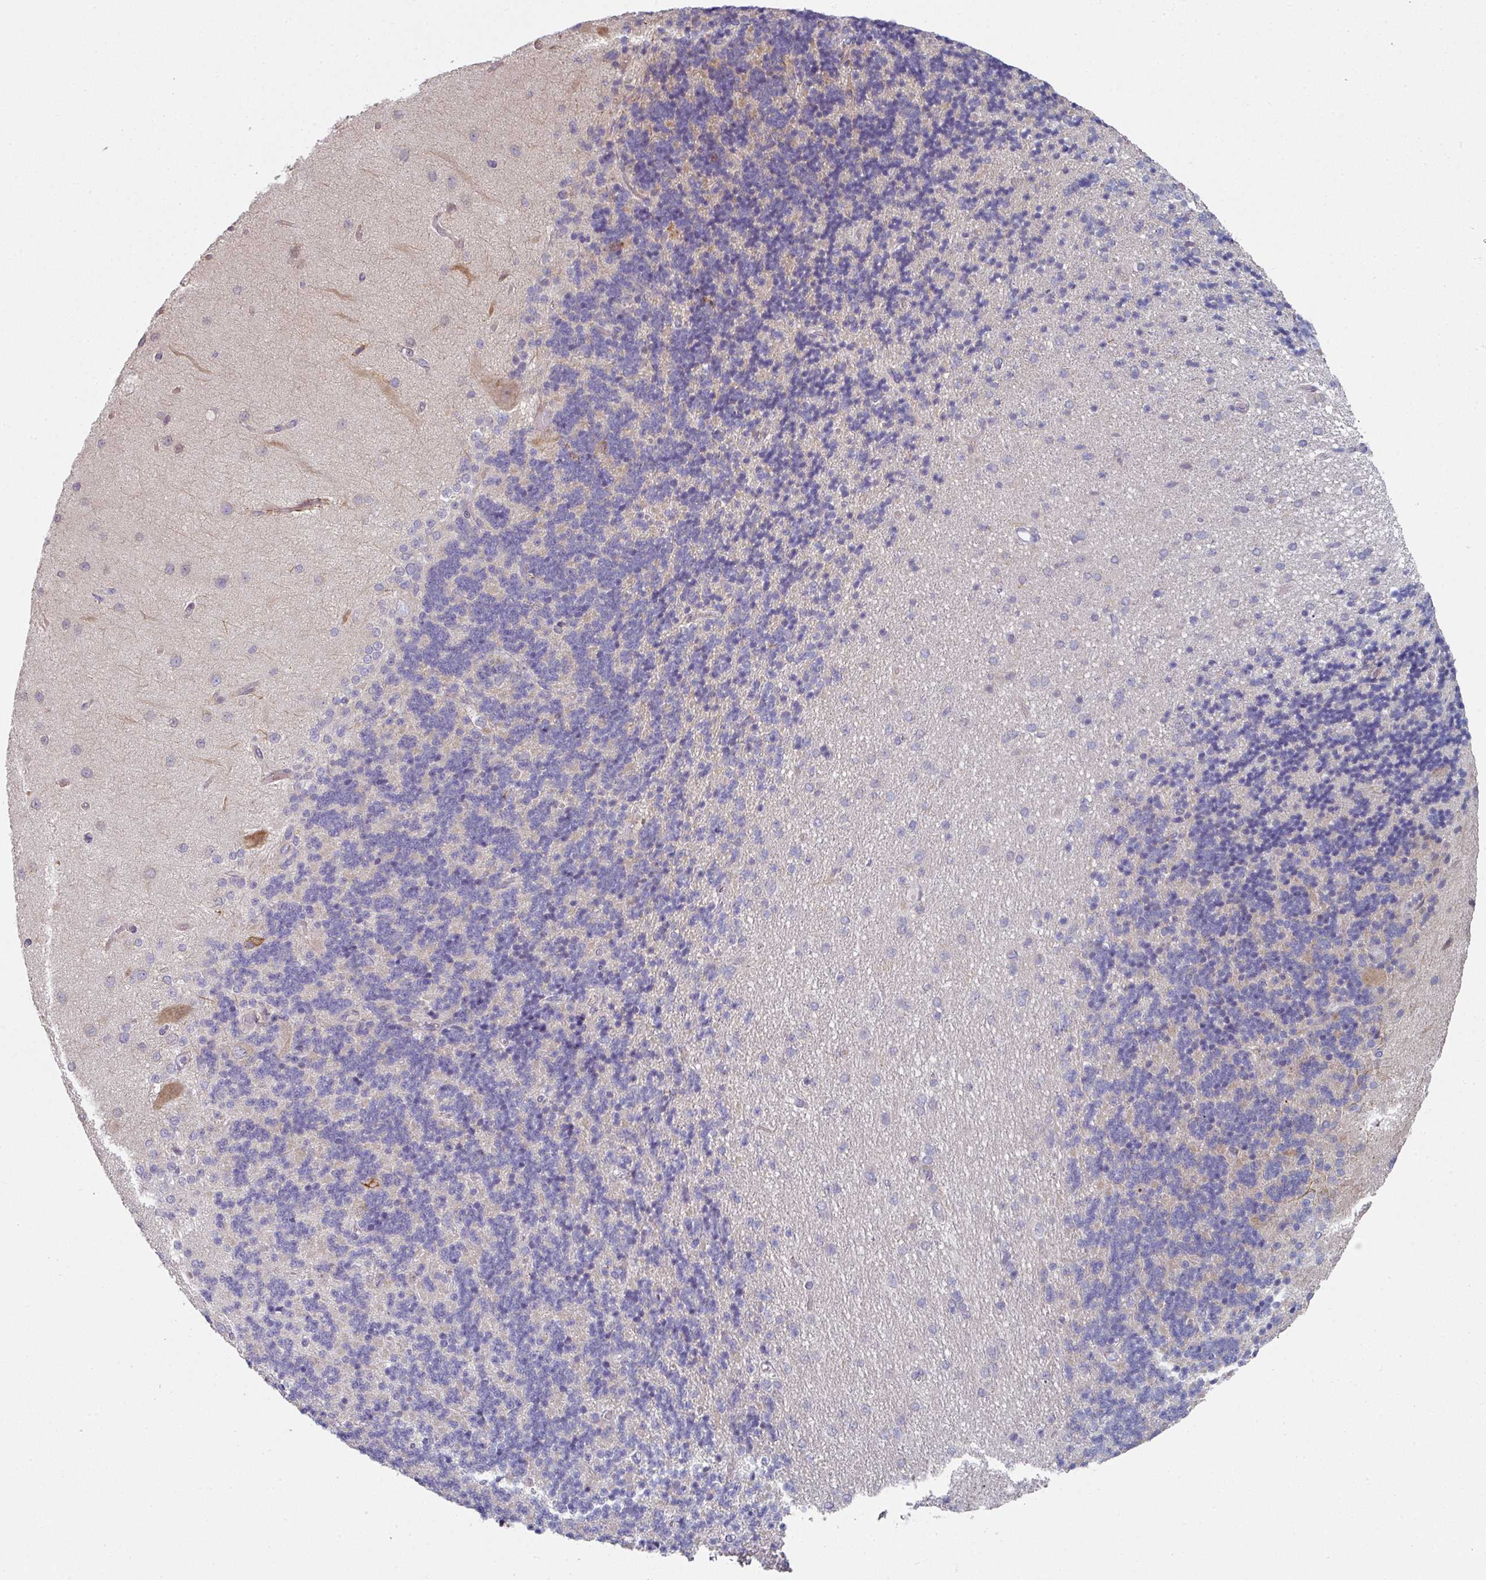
{"staining": {"intensity": "negative", "quantity": "none", "location": "none"}, "tissue": "cerebellum", "cell_type": "Cells in granular layer", "image_type": "normal", "snomed": [{"axis": "morphology", "description": "Normal tissue, NOS"}, {"axis": "topography", "description": "Cerebellum"}], "caption": "DAB (3,3'-diaminobenzidine) immunohistochemical staining of benign cerebellum displays no significant staining in cells in granular layer. Nuclei are stained in blue.", "gene": "WSB2", "patient": {"sex": "female", "age": 29}}